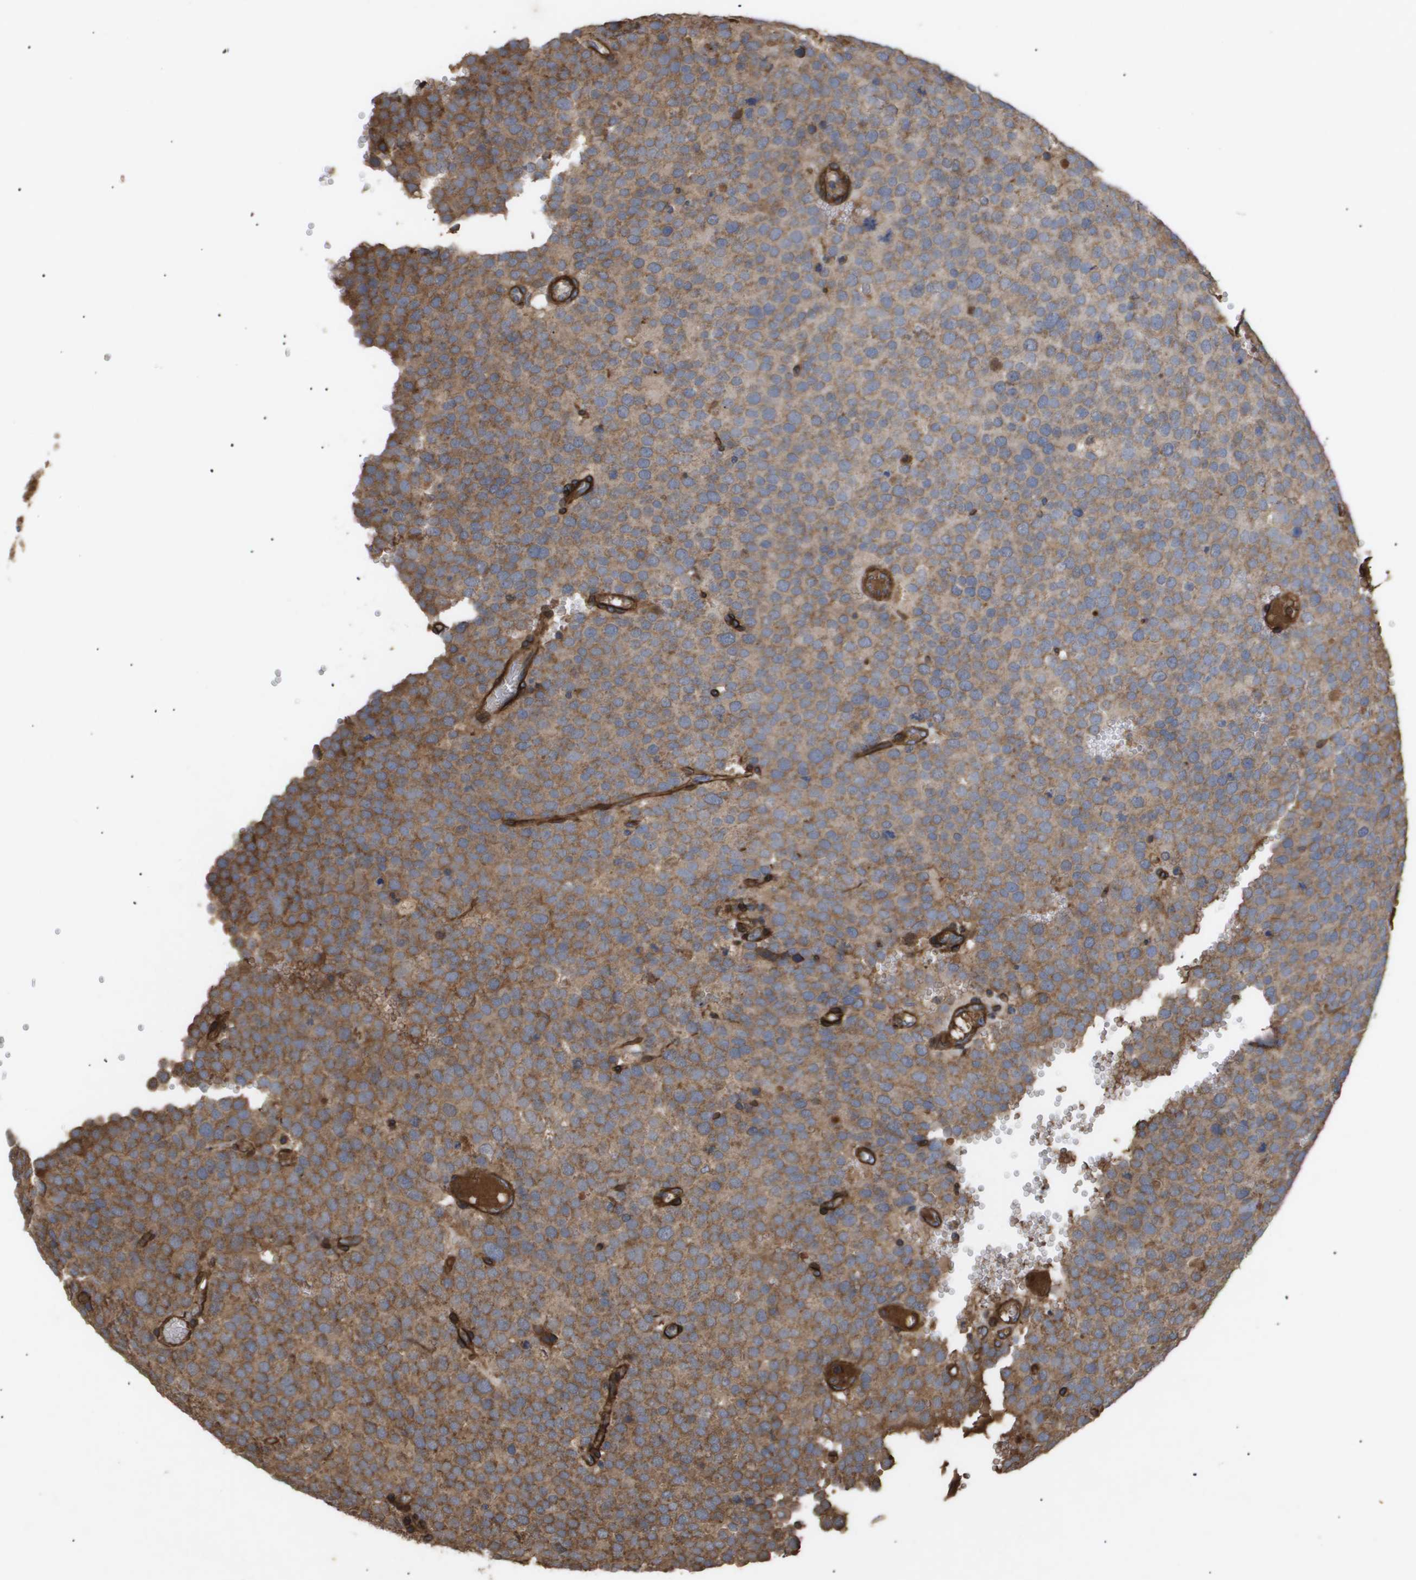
{"staining": {"intensity": "moderate", "quantity": ">75%", "location": "cytoplasmic/membranous"}, "tissue": "testis cancer", "cell_type": "Tumor cells", "image_type": "cancer", "snomed": [{"axis": "morphology", "description": "Normal tissue, NOS"}, {"axis": "morphology", "description": "Seminoma, NOS"}, {"axis": "topography", "description": "Testis"}], "caption": "The photomicrograph reveals immunohistochemical staining of testis seminoma. There is moderate cytoplasmic/membranous expression is seen in approximately >75% of tumor cells. (DAB IHC, brown staining for protein, blue staining for nuclei).", "gene": "TNS1", "patient": {"sex": "male", "age": 71}}